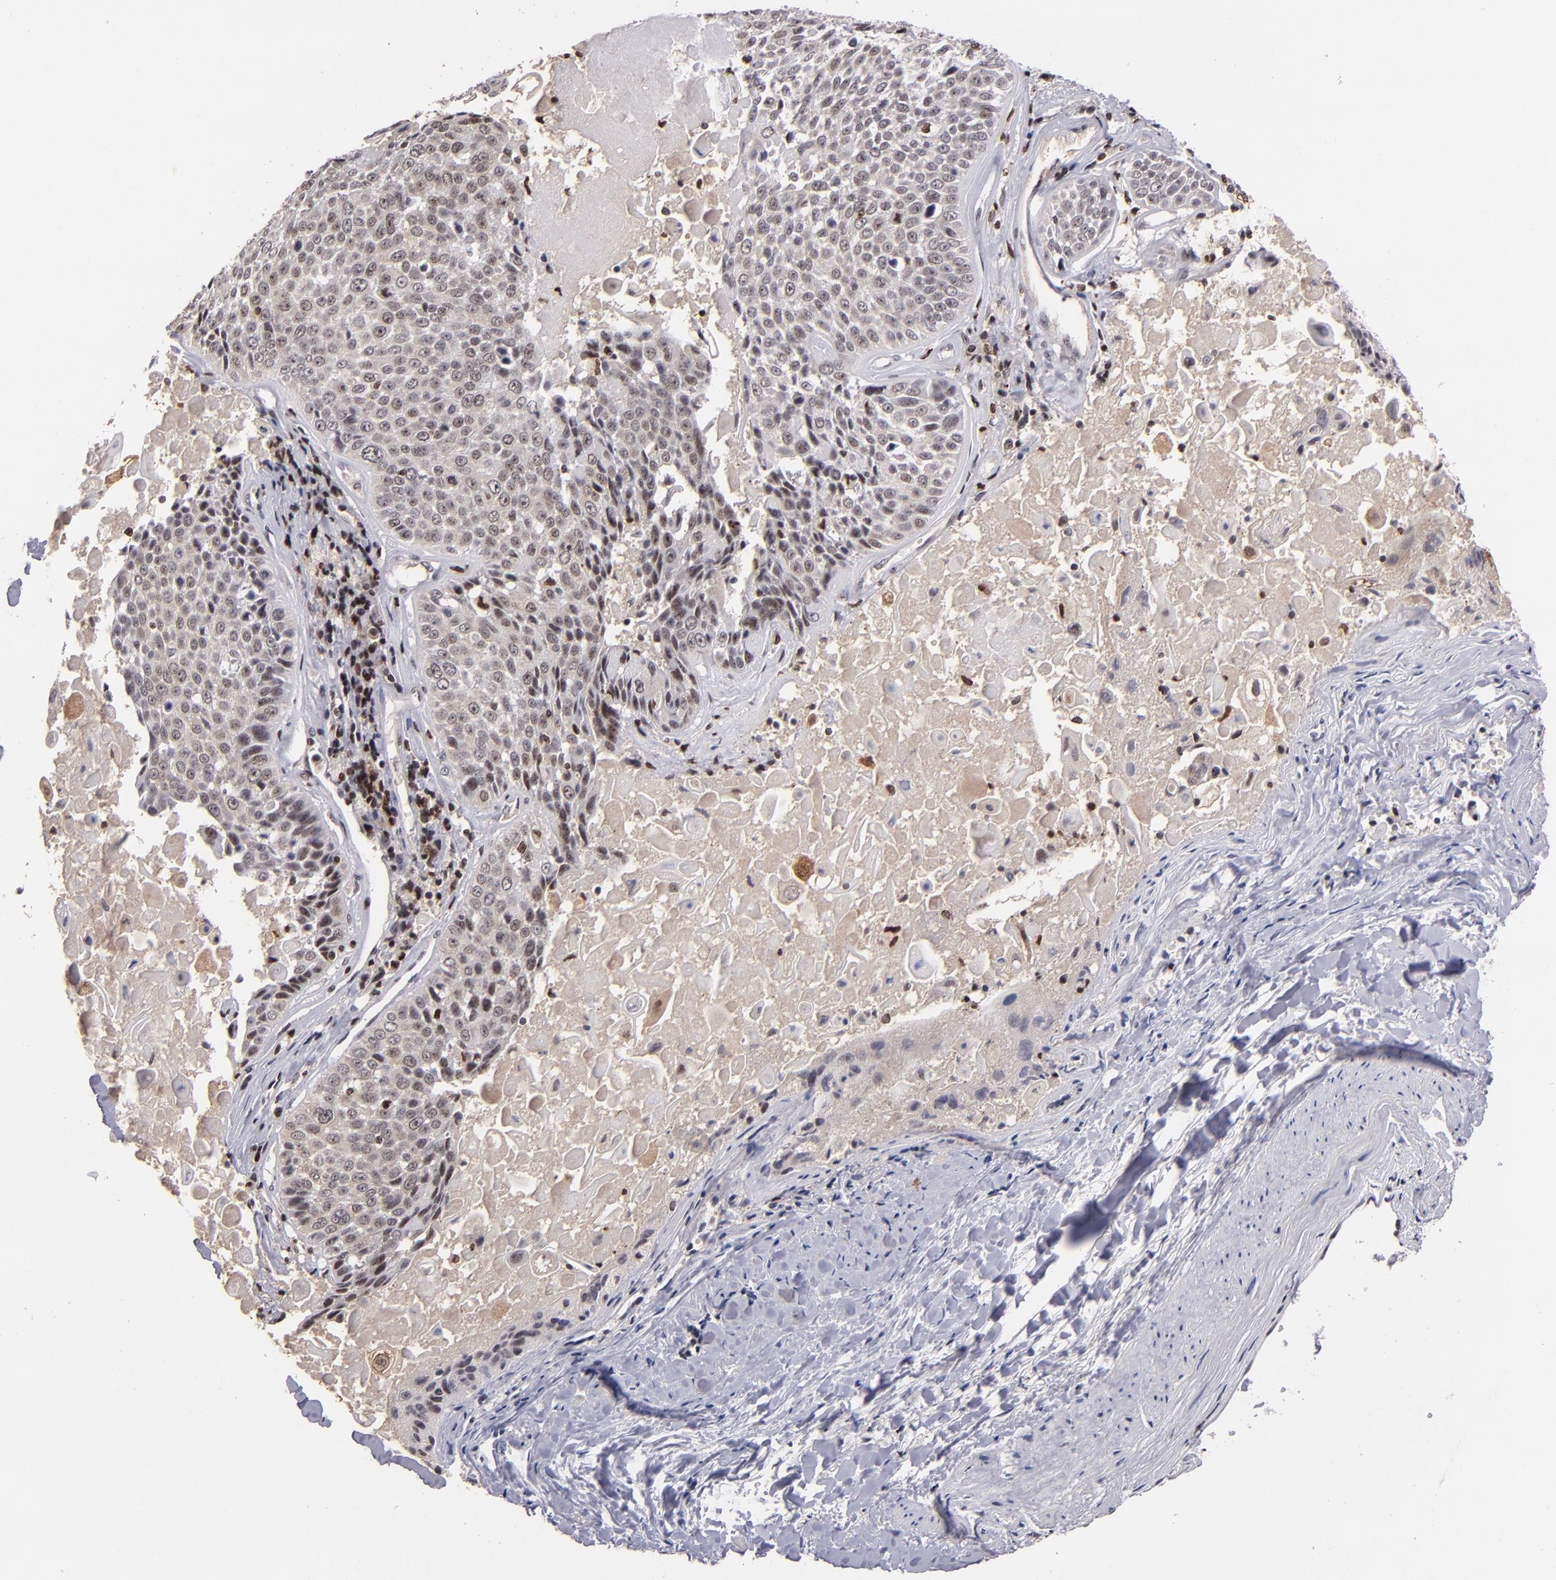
{"staining": {"intensity": "weak", "quantity": ">75%", "location": "cytoplasmic/membranous"}, "tissue": "lung cancer", "cell_type": "Tumor cells", "image_type": "cancer", "snomed": [{"axis": "morphology", "description": "Adenocarcinoma, NOS"}, {"axis": "topography", "description": "Lung"}], "caption": "Human lung cancer stained for a protein (brown) demonstrates weak cytoplasmic/membranous positive expression in approximately >75% of tumor cells.", "gene": "PCNX4", "patient": {"sex": "male", "age": 60}}